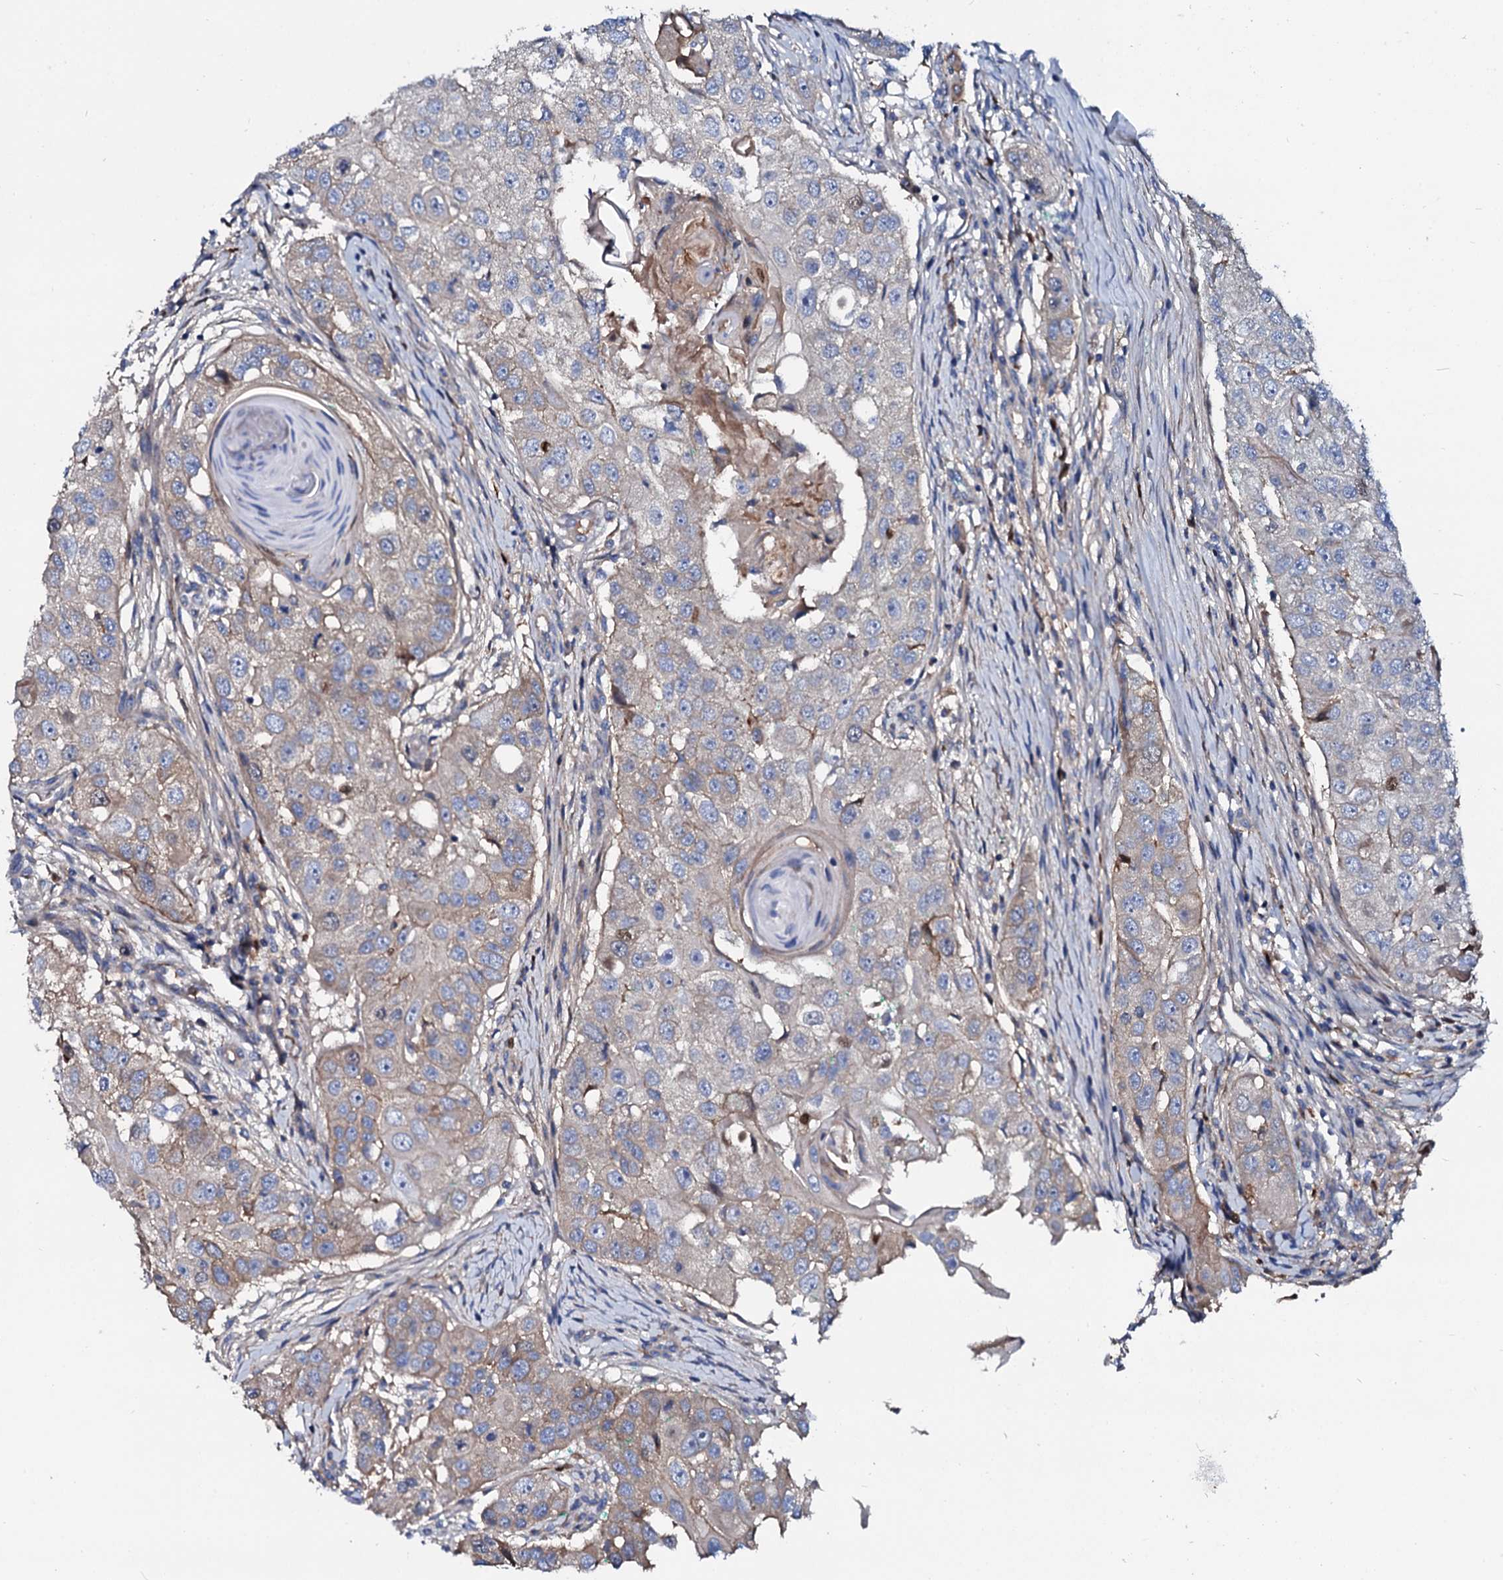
{"staining": {"intensity": "weak", "quantity": "<25%", "location": "cytoplasmic/membranous"}, "tissue": "head and neck cancer", "cell_type": "Tumor cells", "image_type": "cancer", "snomed": [{"axis": "morphology", "description": "Normal tissue, NOS"}, {"axis": "morphology", "description": "Squamous cell carcinoma, NOS"}, {"axis": "topography", "description": "Skeletal muscle"}, {"axis": "topography", "description": "Head-Neck"}], "caption": "Immunohistochemistry (IHC) micrograph of neoplastic tissue: head and neck cancer stained with DAB (3,3'-diaminobenzidine) reveals no significant protein positivity in tumor cells.", "gene": "CSKMT", "patient": {"sex": "male", "age": 51}}